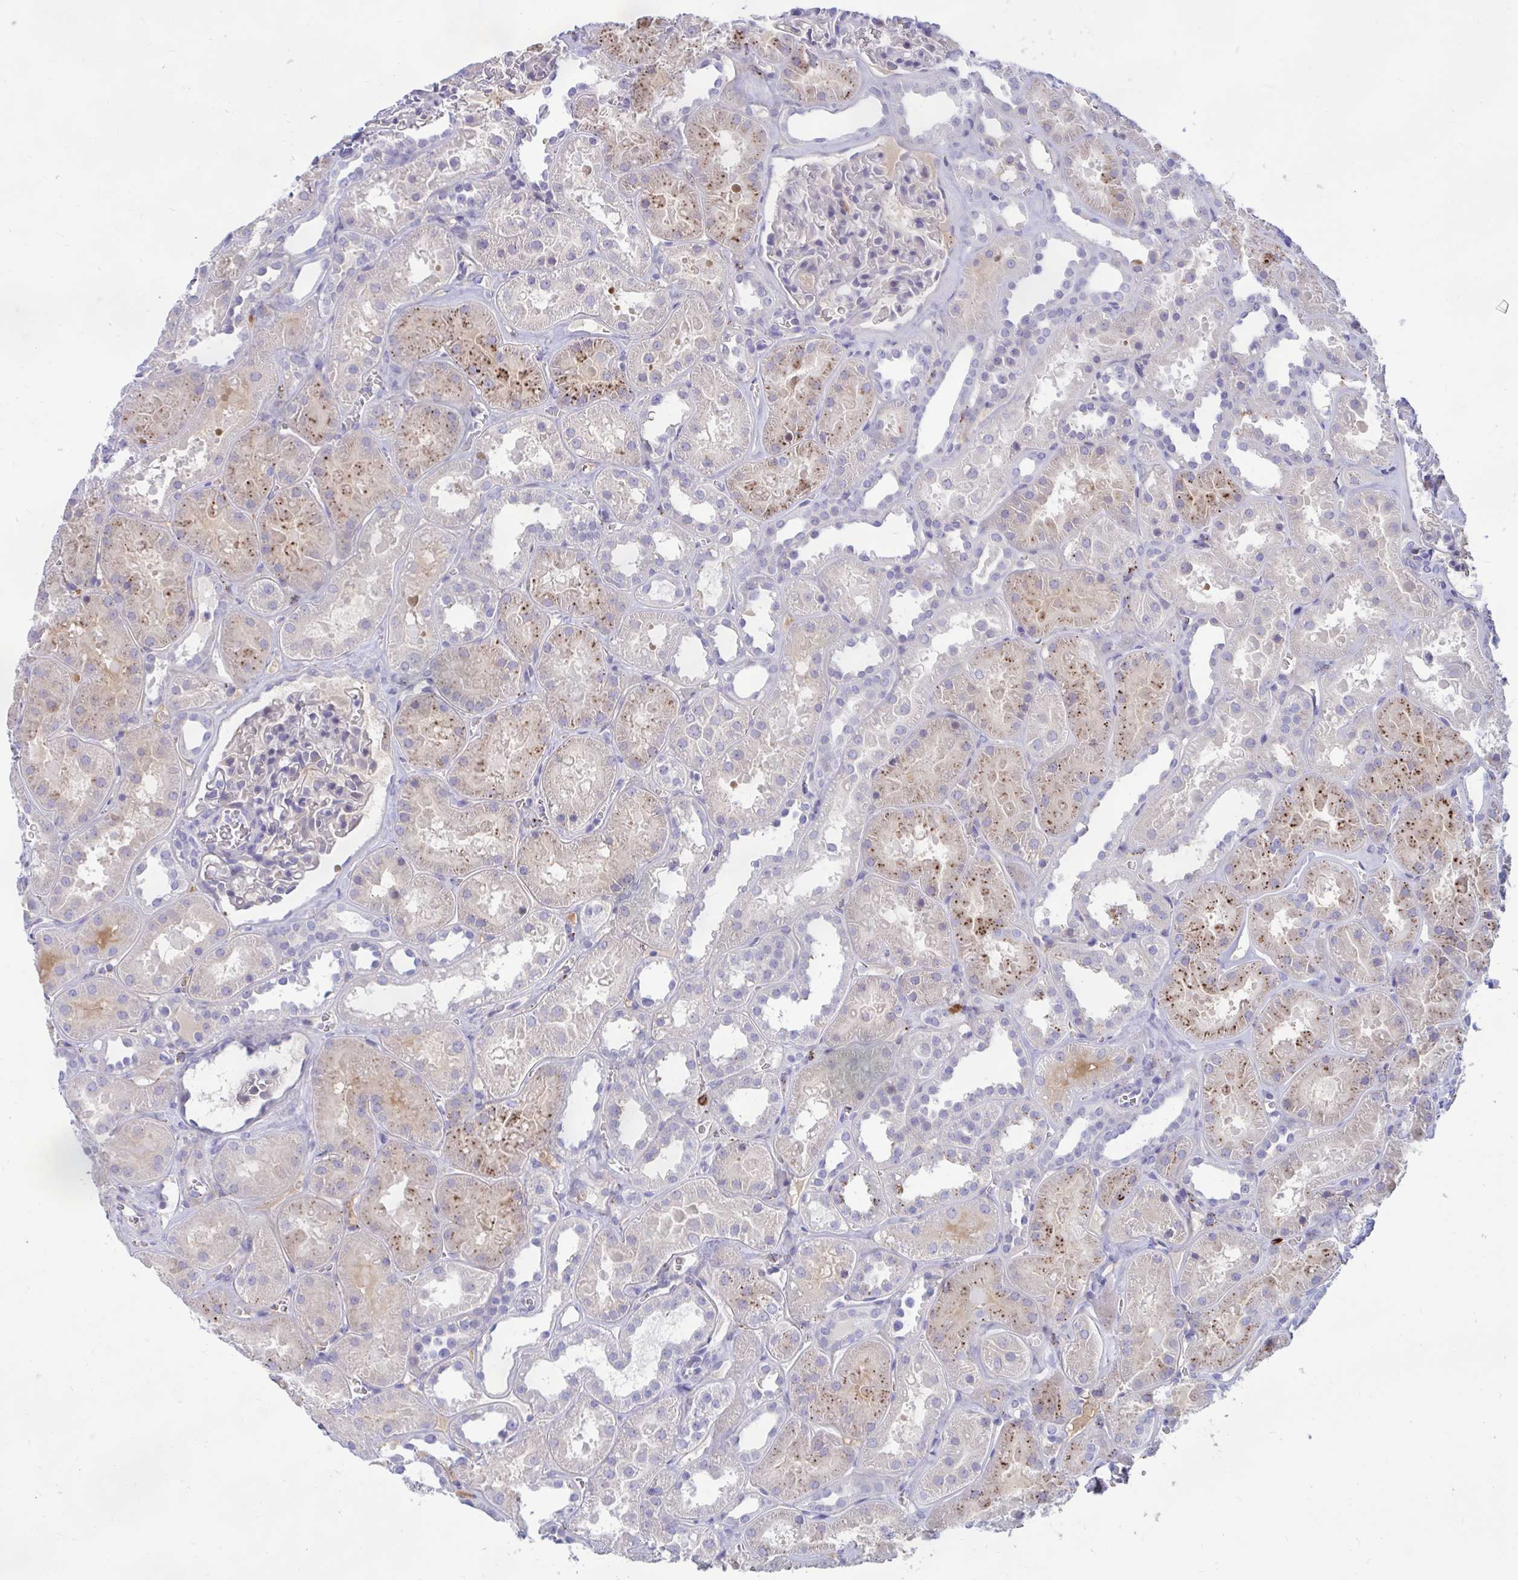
{"staining": {"intensity": "negative", "quantity": "none", "location": "none"}, "tissue": "kidney", "cell_type": "Cells in glomeruli", "image_type": "normal", "snomed": [{"axis": "morphology", "description": "Normal tissue, NOS"}, {"axis": "topography", "description": "Kidney"}], "caption": "An immunohistochemistry (IHC) image of benign kidney is shown. There is no staining in cells in glomeruli of kidney.", "gene": "FAM219B", "patient": {"sex": "female", "age": 41}}